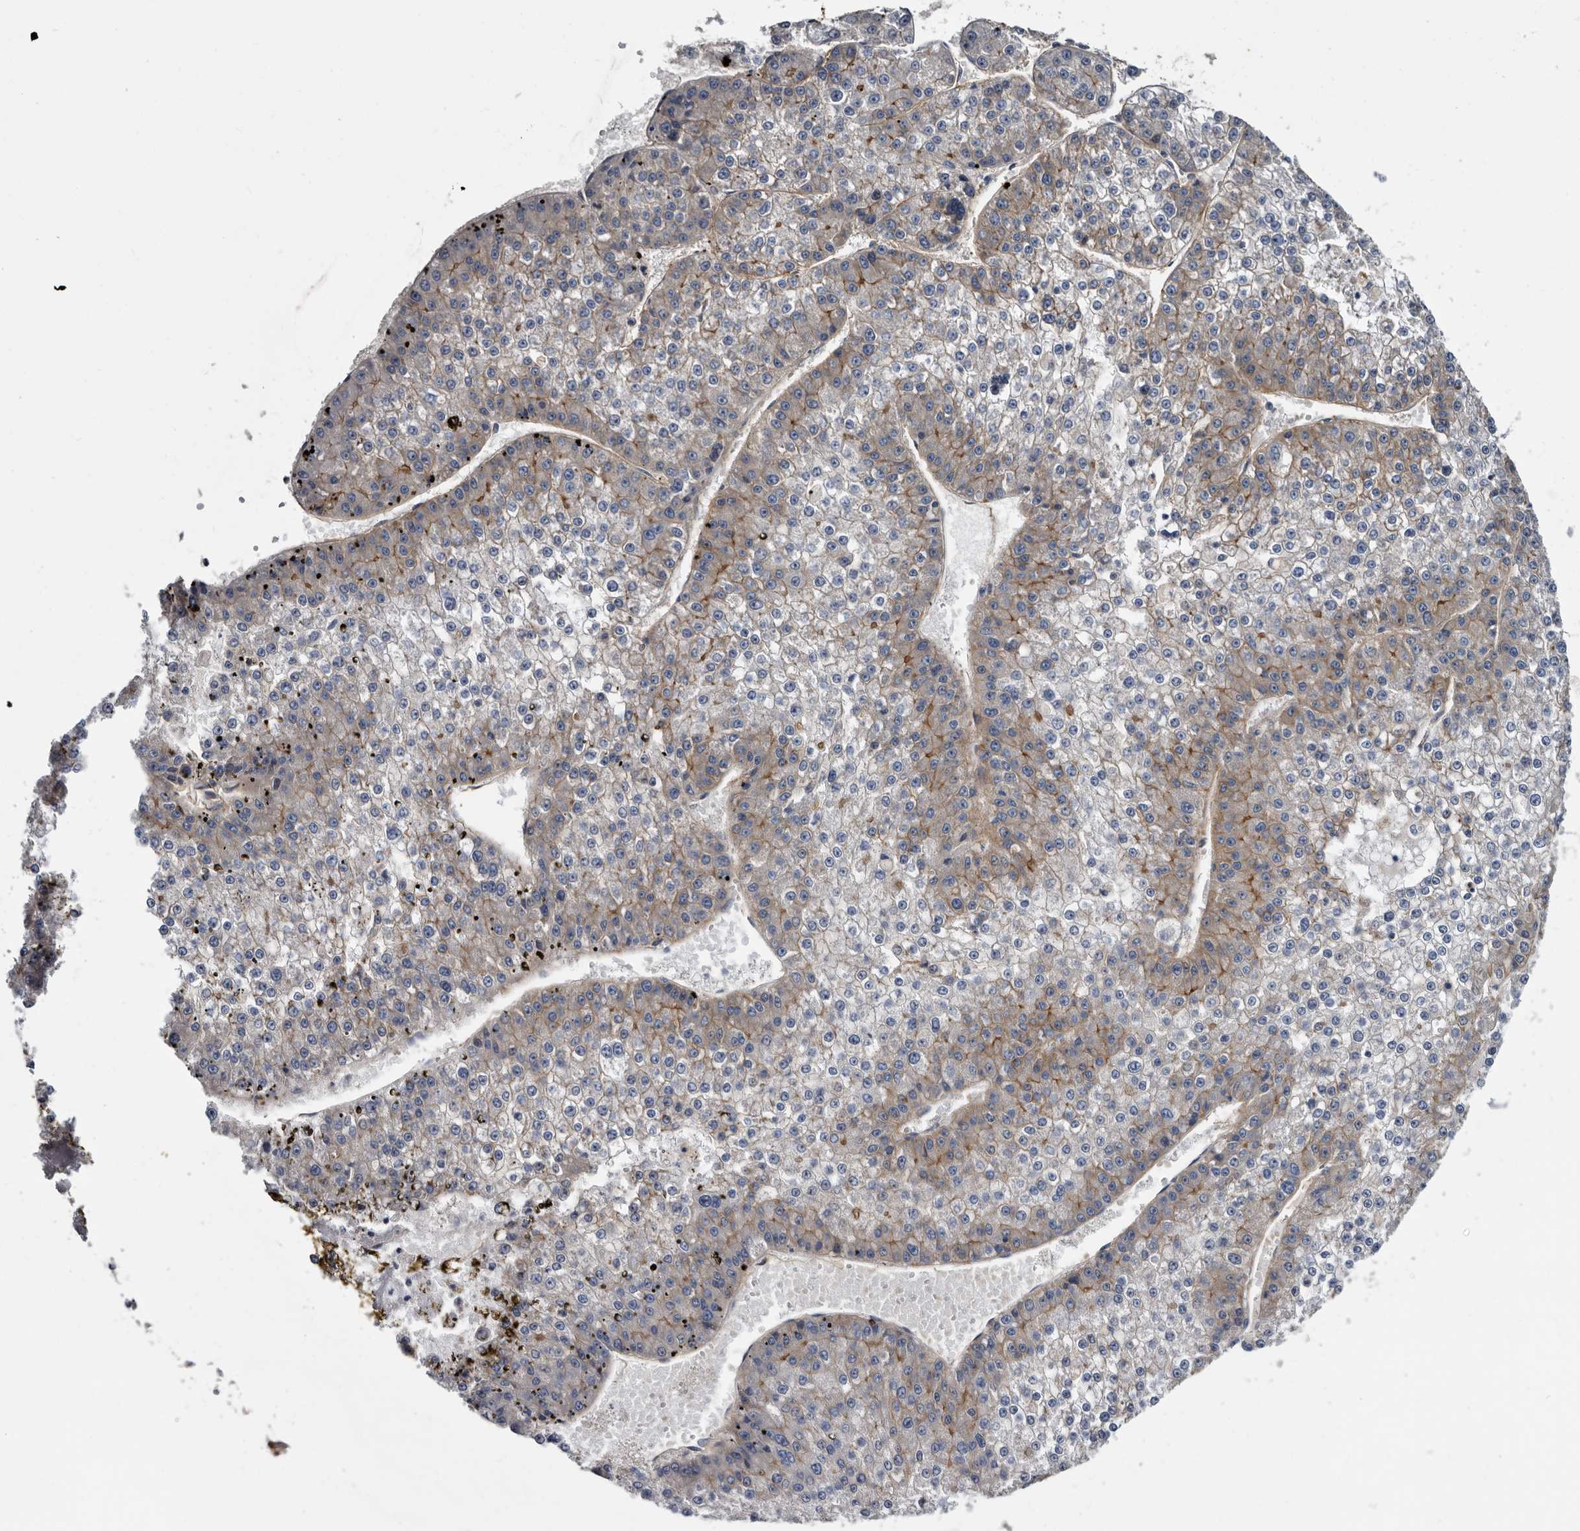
{"staining": {"intensity": "moderate", "quantity": "<25%", "location": "cytoplasmic/membranous"}, "tissue": "liver cancer", "cell_type": "Tumor cells", "image_type": "cancer", "snomed": [{"axis": "morphology", "description": "Carcinoma, Hepatocellular, NOS"}, {"axis": "topography", "description": "Liver"}], "caption": "A brown stain labels moderate cytoplasmic/membranous staining of a protein in human liver cancer tumor cells. The staining was performed using DAB (3,3'-diaminobenzidine), with brown indicating positive protein expression. Nuclei are stained blue with hematoxylin.", "gene": "TSPAN17", "patient": {"sex": "female", "age": 73}}